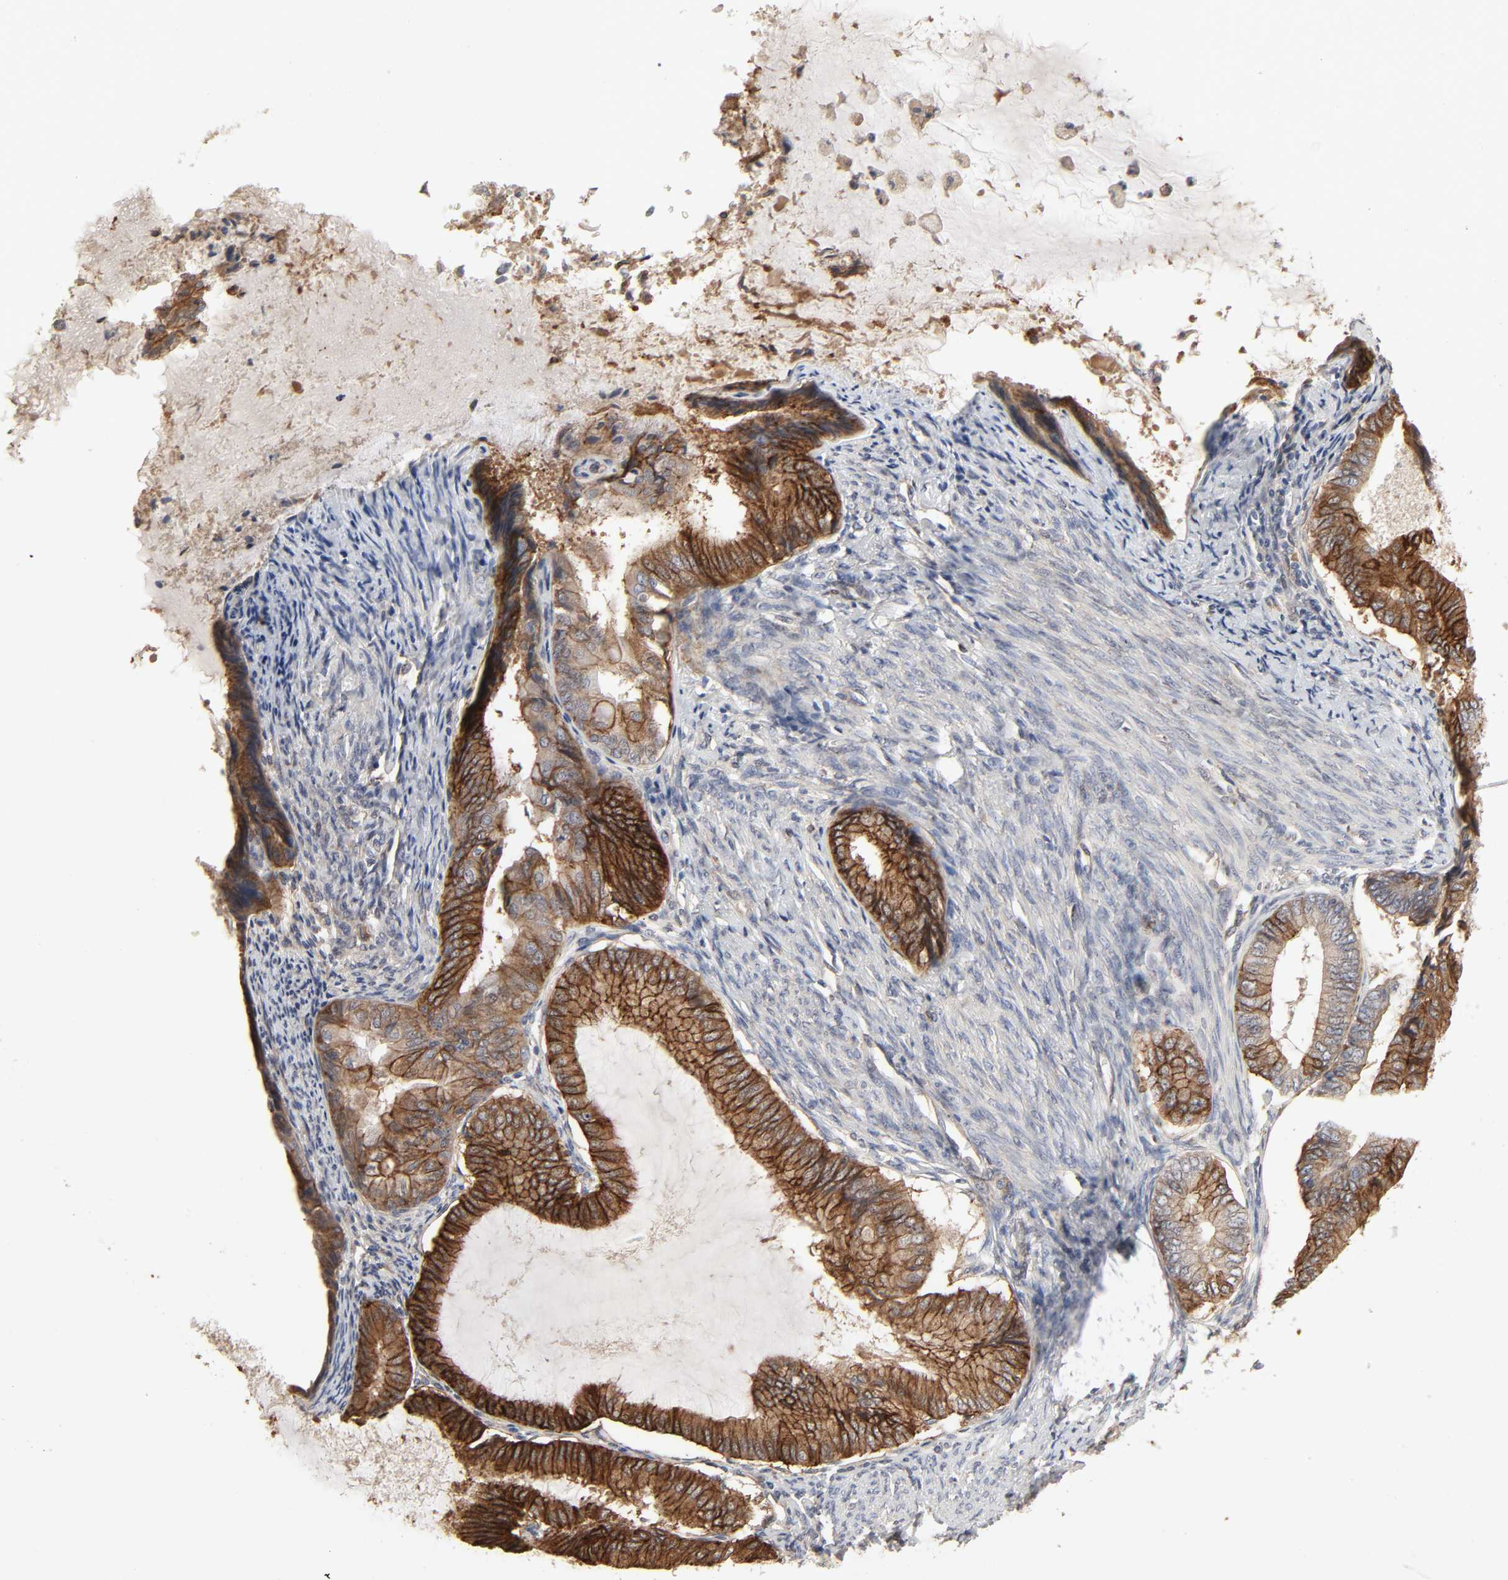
{"staining": {"intensity": "strong", "quantity": ">75%", "location": "cytoplasmic/membranous"}, "tissue": "endometrial cancer", "cell_type": "Tumor cells", "image_type": "cancer", "snomed": [{"axis": "morphology", "description": "Adenocarcinoma, NOS"}, {"axis": "topography", "description": "Endometrium"}], "caption": "A histopathology image of endometrial adenocarcinoma stained for a protein shows strong cytoplasmic/membranous brown staining in tumor cells.", "gene": "NDRG2", "patient": {"sex": "female", "age": 86}}